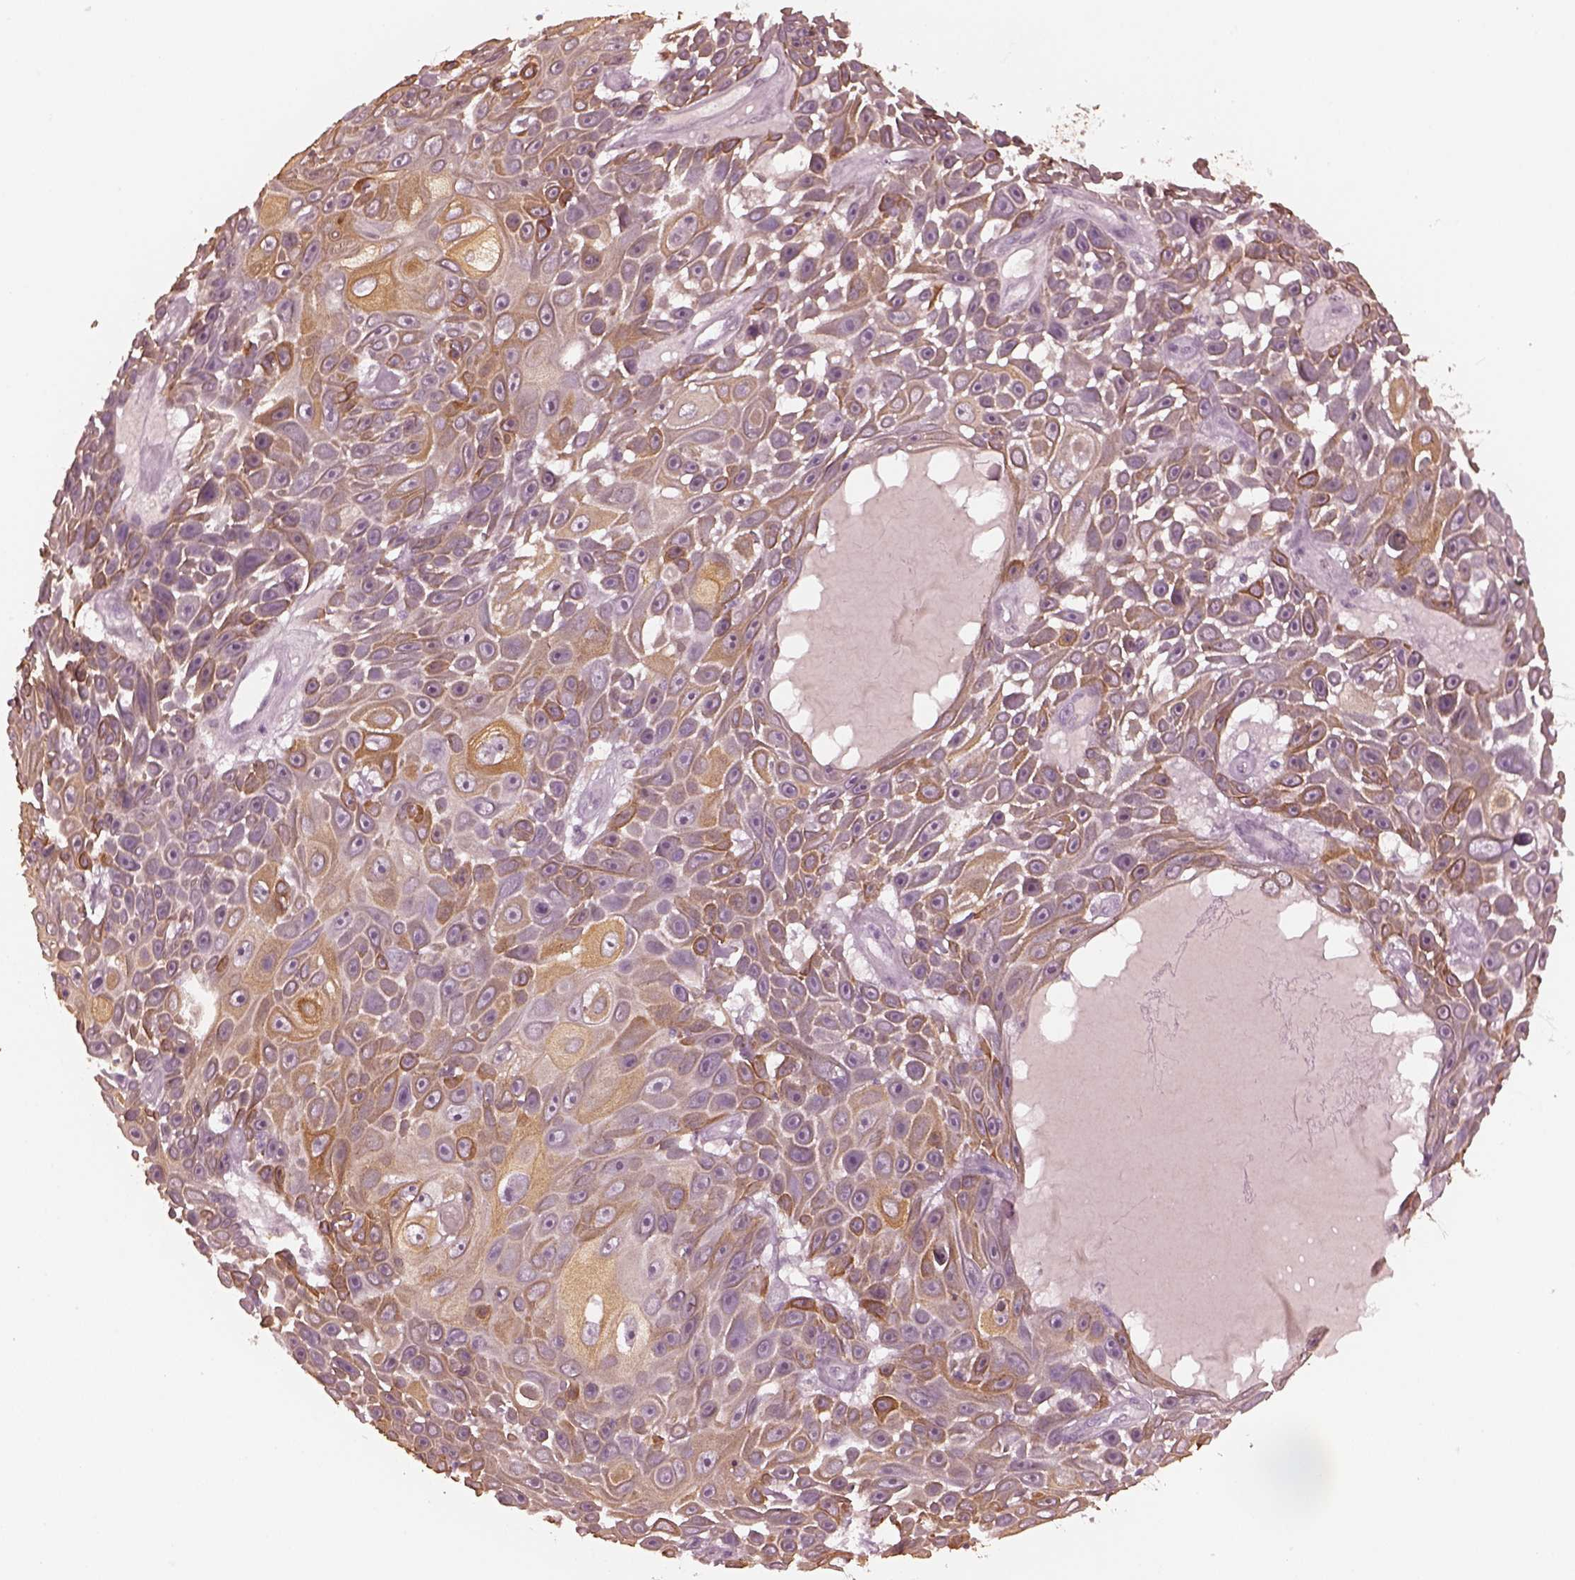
{"staining": {"intensity": "moderate", "quantity": ">75%", "location": "cytoplasmic/membranous"}, "tissue": "skin cancer", "cell_type": "Tumor cells", "image_type": "cancer", "snomed": [{"axis": "morphology", "description": "Squamous cell carcinoma, NOS"}, {"axis": "topography", "description": "Skin"}], "caption": "Protein staining by IHC exhibits moderate cytoplasmic/membranous staining in approximately >75% of tumor cells in skin squamous cell carcinoma.", "gene": "KRT79", "patient": {"sex": "male", "age": 82}}